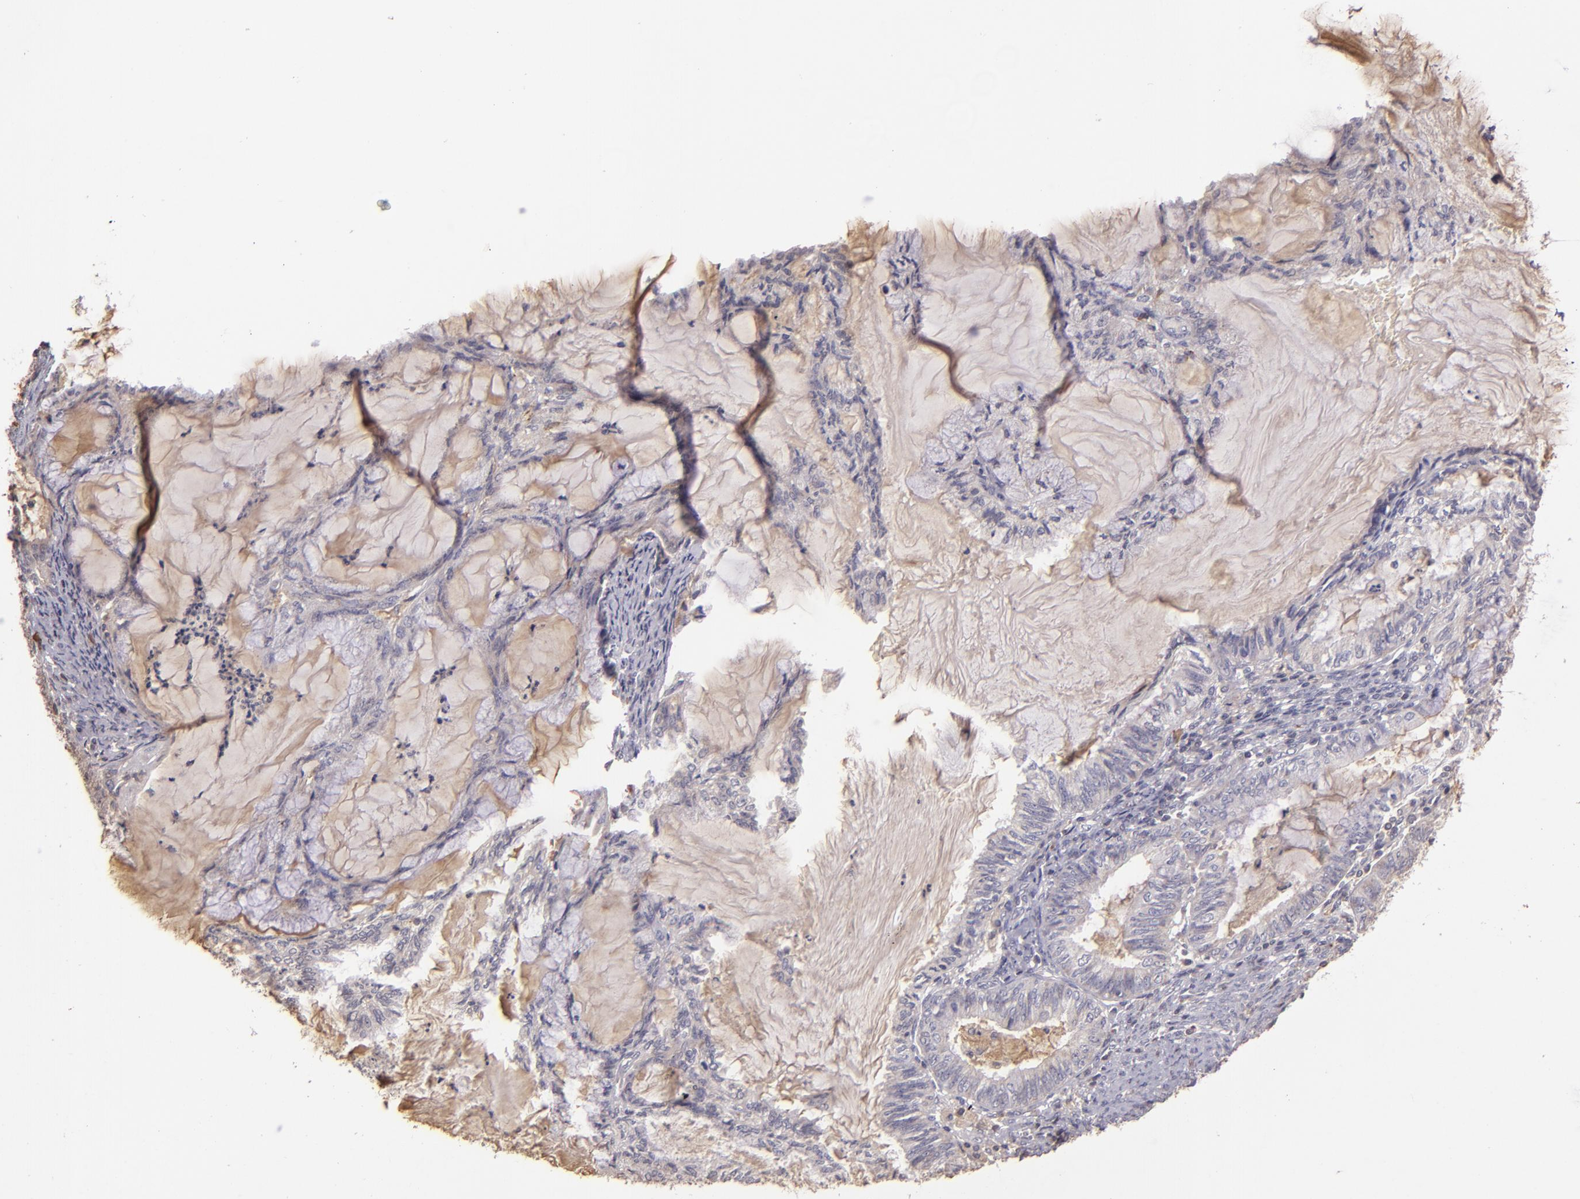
{"staining": {"intensity": "weak", "quantity": "25%-75%", "location": "cytoplasmic/membranous"}, "tissue": "endometrial cancer", "cell_type": "Tumor cells", "image_type": "cancer", "snomed": [{"axis": "morphology", "description": "Adenocarcinoma, NOS"}, {"axis": "topography", "description": "Endometrium"}], "caption": "Immunohistochemistry (IHC) staining of endometrial cancer, which shows low levels of weak cytoplasmic/membranous positivity in approximately 25%-75% of tumor cells indicating weak cytoplasmic/membranous protein expression. The staining was performed using DAB (3,3'-diaminobenzidine) (brown) for protein detection and nuclei were counterstained in hematoxylin (blue).", "gene": "ABL1", "patient": {"sex": "female", "age": 86}}